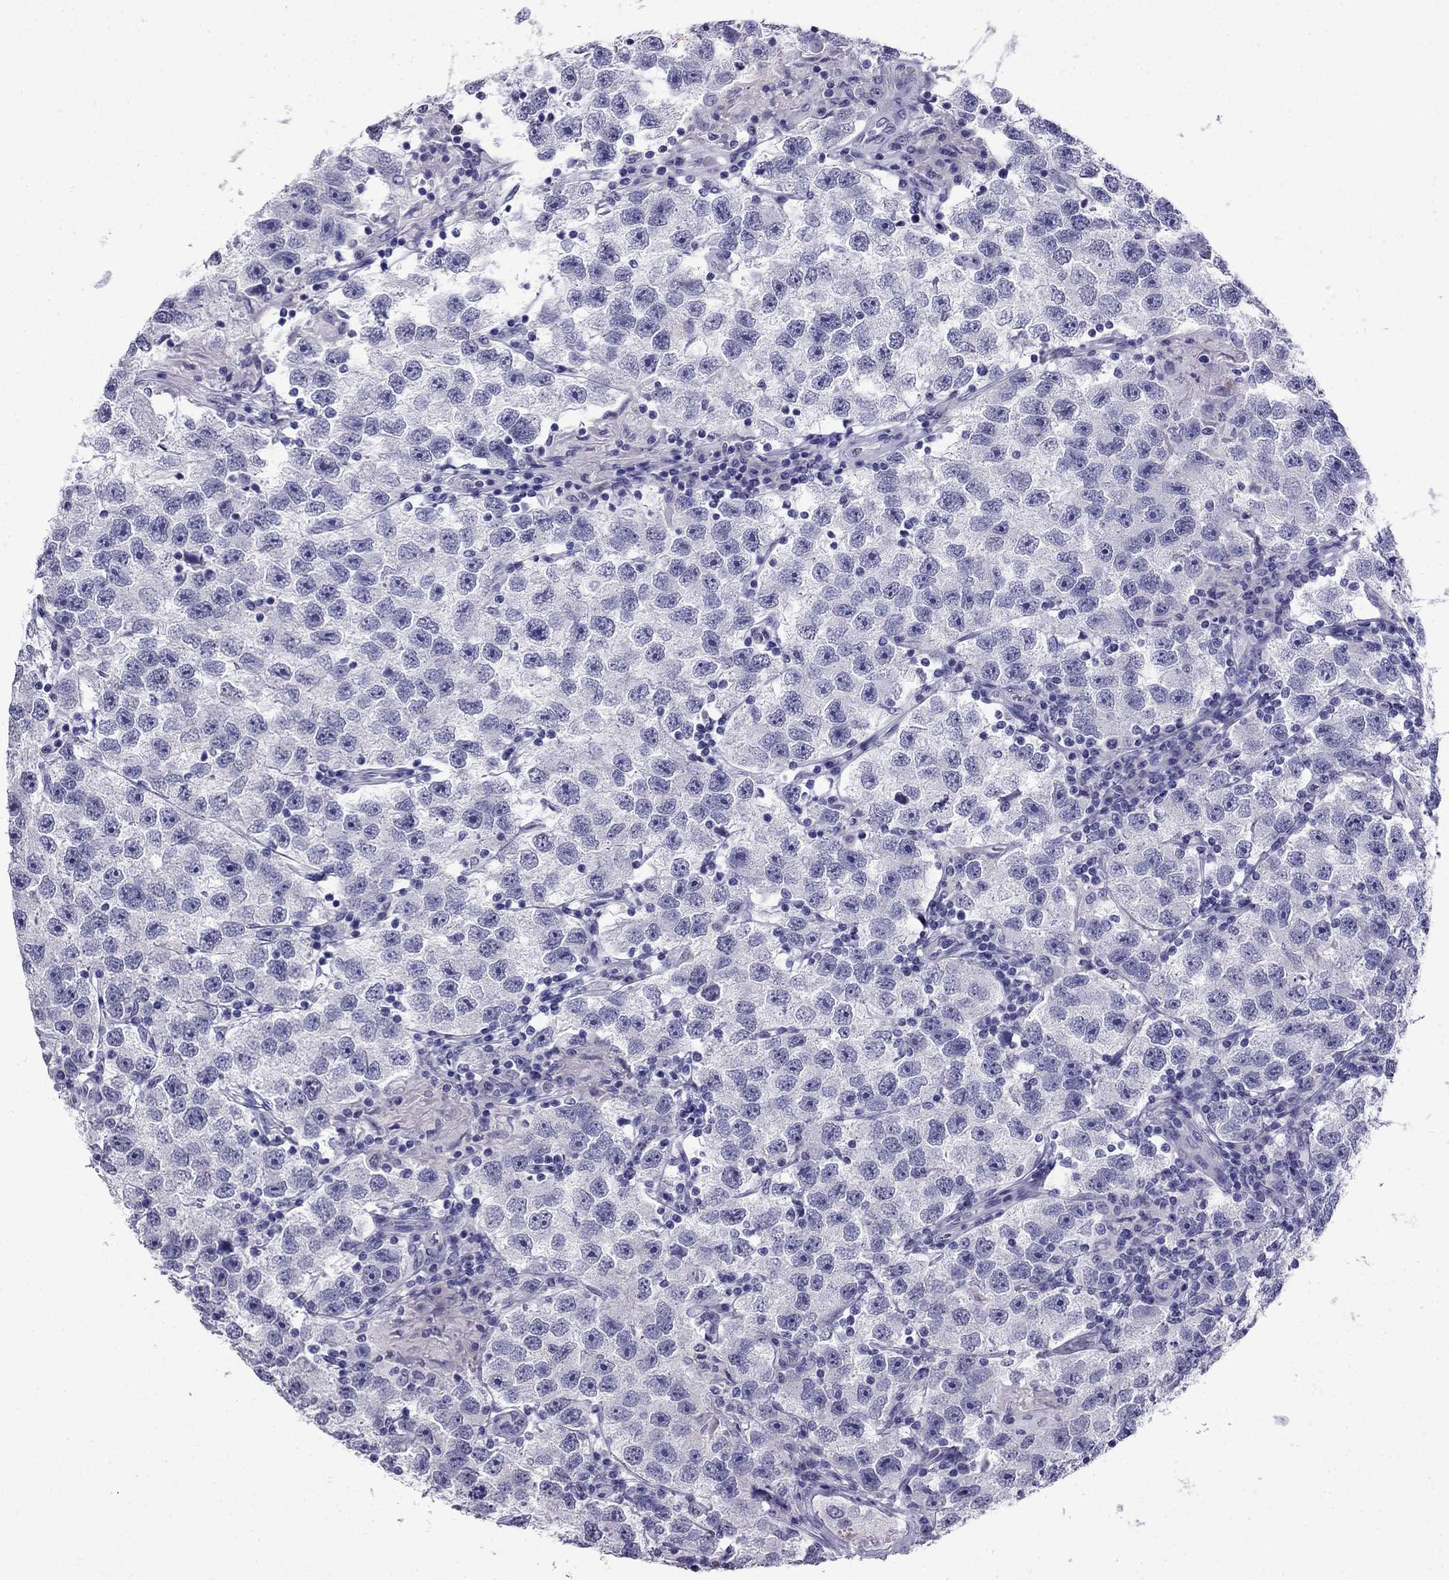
{"staining": {"intensity": "negative", "quantity": "none", "location": "none"}, "tissue": "testis cancer", "cell_type": "Tumor cells", "image_type": "cancer", "snomed": [{"axis": "morphology", "description": "Seminoma, NOS"}, {"axis": "topography", "description": "Testis"}], "caption": "High magnification brightfield microscopy of testis seminoma stained with DAB (brown) and counterstained with hematoxylin (blue): tumor cells show no significant expression. (Stains: DAB immunohistochemistry (IHC) with hematoxylin counter stain, Microscopy: brightfield microscopy at high magnification).", "gene": "CDHR4", "patient": {"sex": "male", "age": 26}}